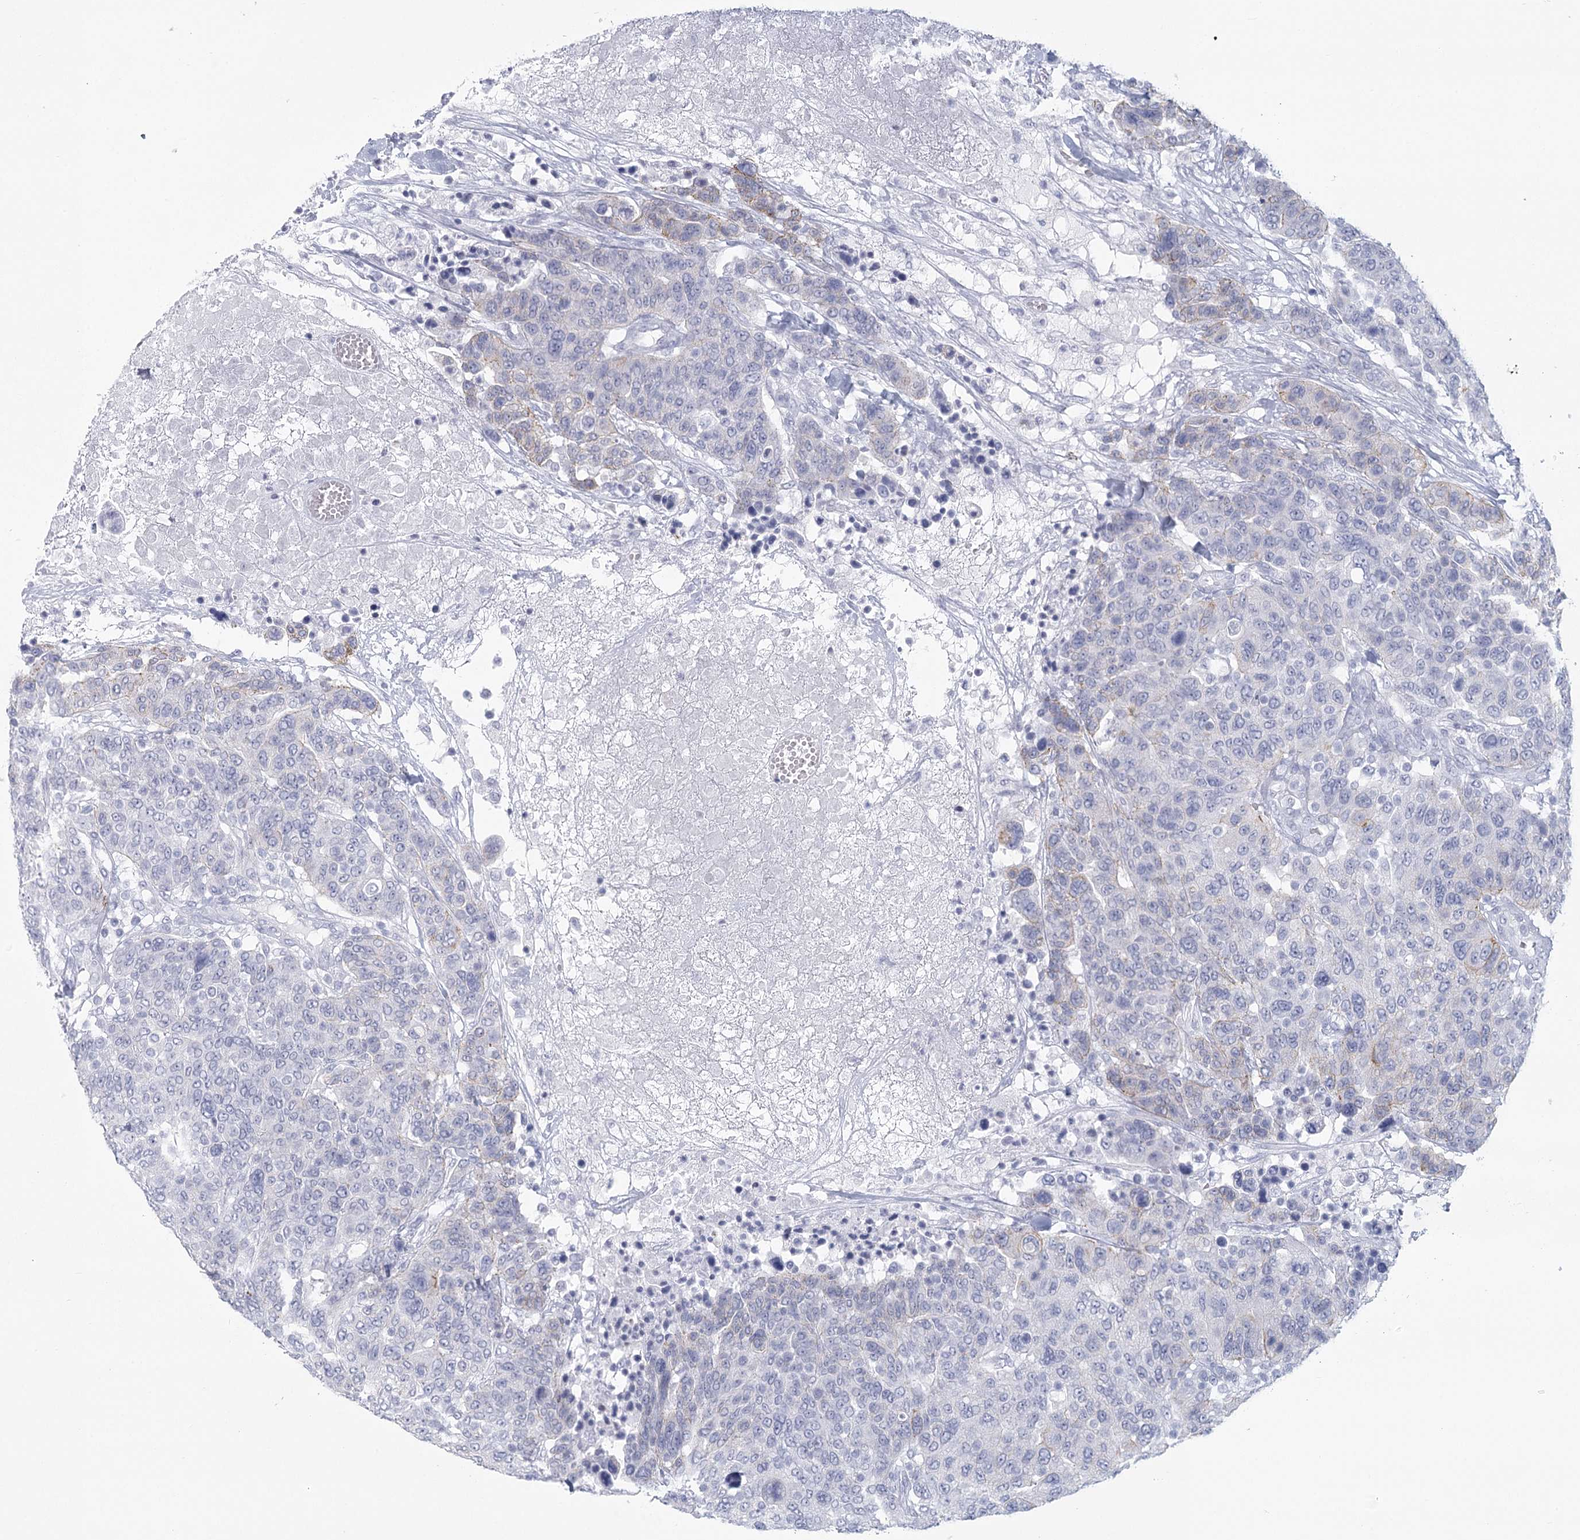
{"staining": {"intensity": "negative", "quantity": "none", "location": "none"}, "tissue": "breast cancer", "cell_type": "Tumor cells", "image_type": "cancer", "snomed": [{"axis": "morphology", "description": "Duct carcinoma"}, {"axis": "topography", "description": "Breast"}], "caption": "Tumor cells are negative for brown protein staining in invasive ductal carcinoma (breast).", "gene": "WNT8B", "patient": {"sex": "female", "age": 37}}